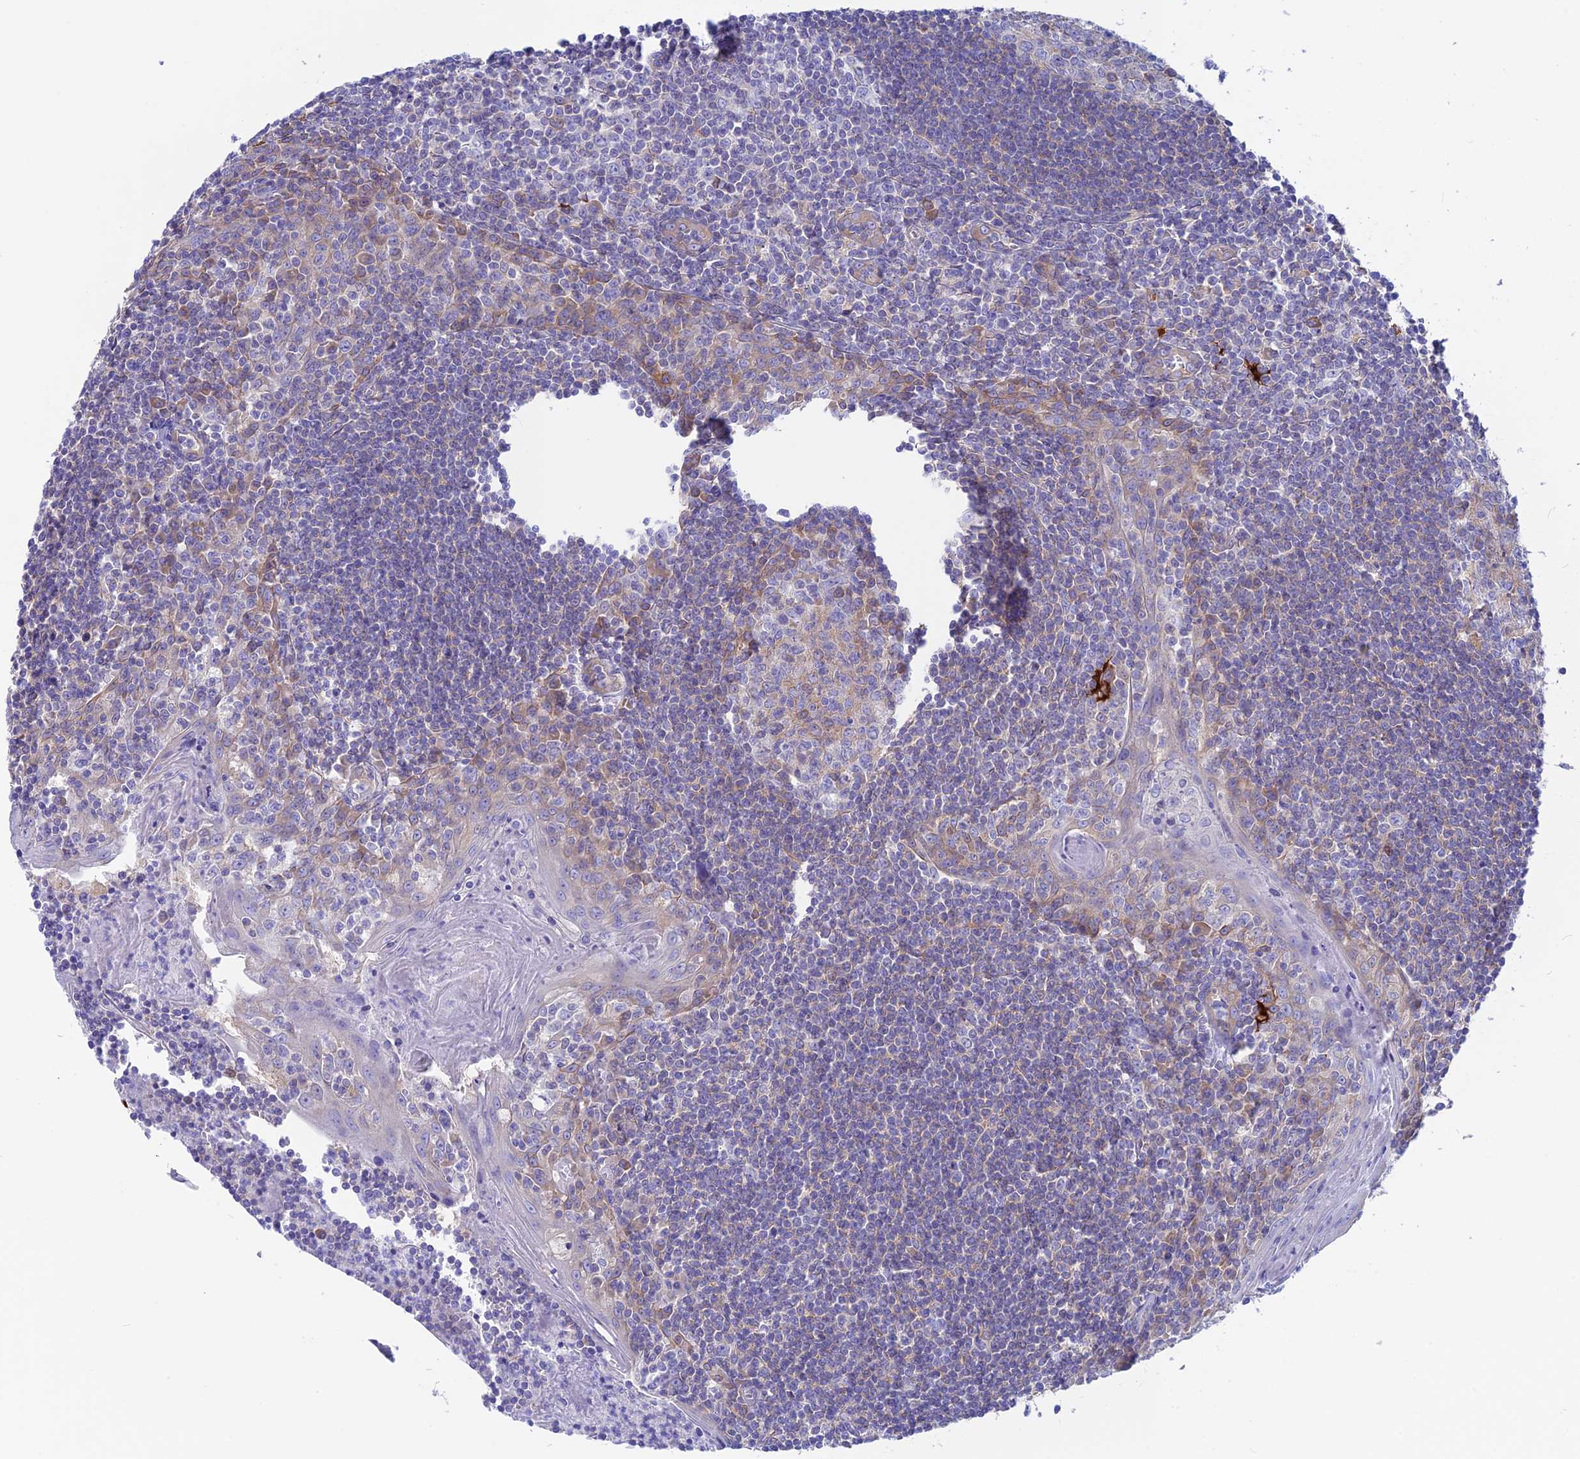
{"staining": {"intensity": "weak", "quantity": "<25%", "location": "cytoplasmic/membranous"}, "tissue": "tonsil", "cell_type": "Germinal center cells", "image_type": "normal", "snomed": [{"axis": "morphology", "description": "Normal tissue, NOS"}, {"axis": "topography", "description": "Tonsil"}], "caption": "This is a image of immunohistochemistry staining of benign tonsil, which shows no positivity in germinal center cells.", "gene": "LZTFL1", "patient": {"sex": "male", "age": 27}}